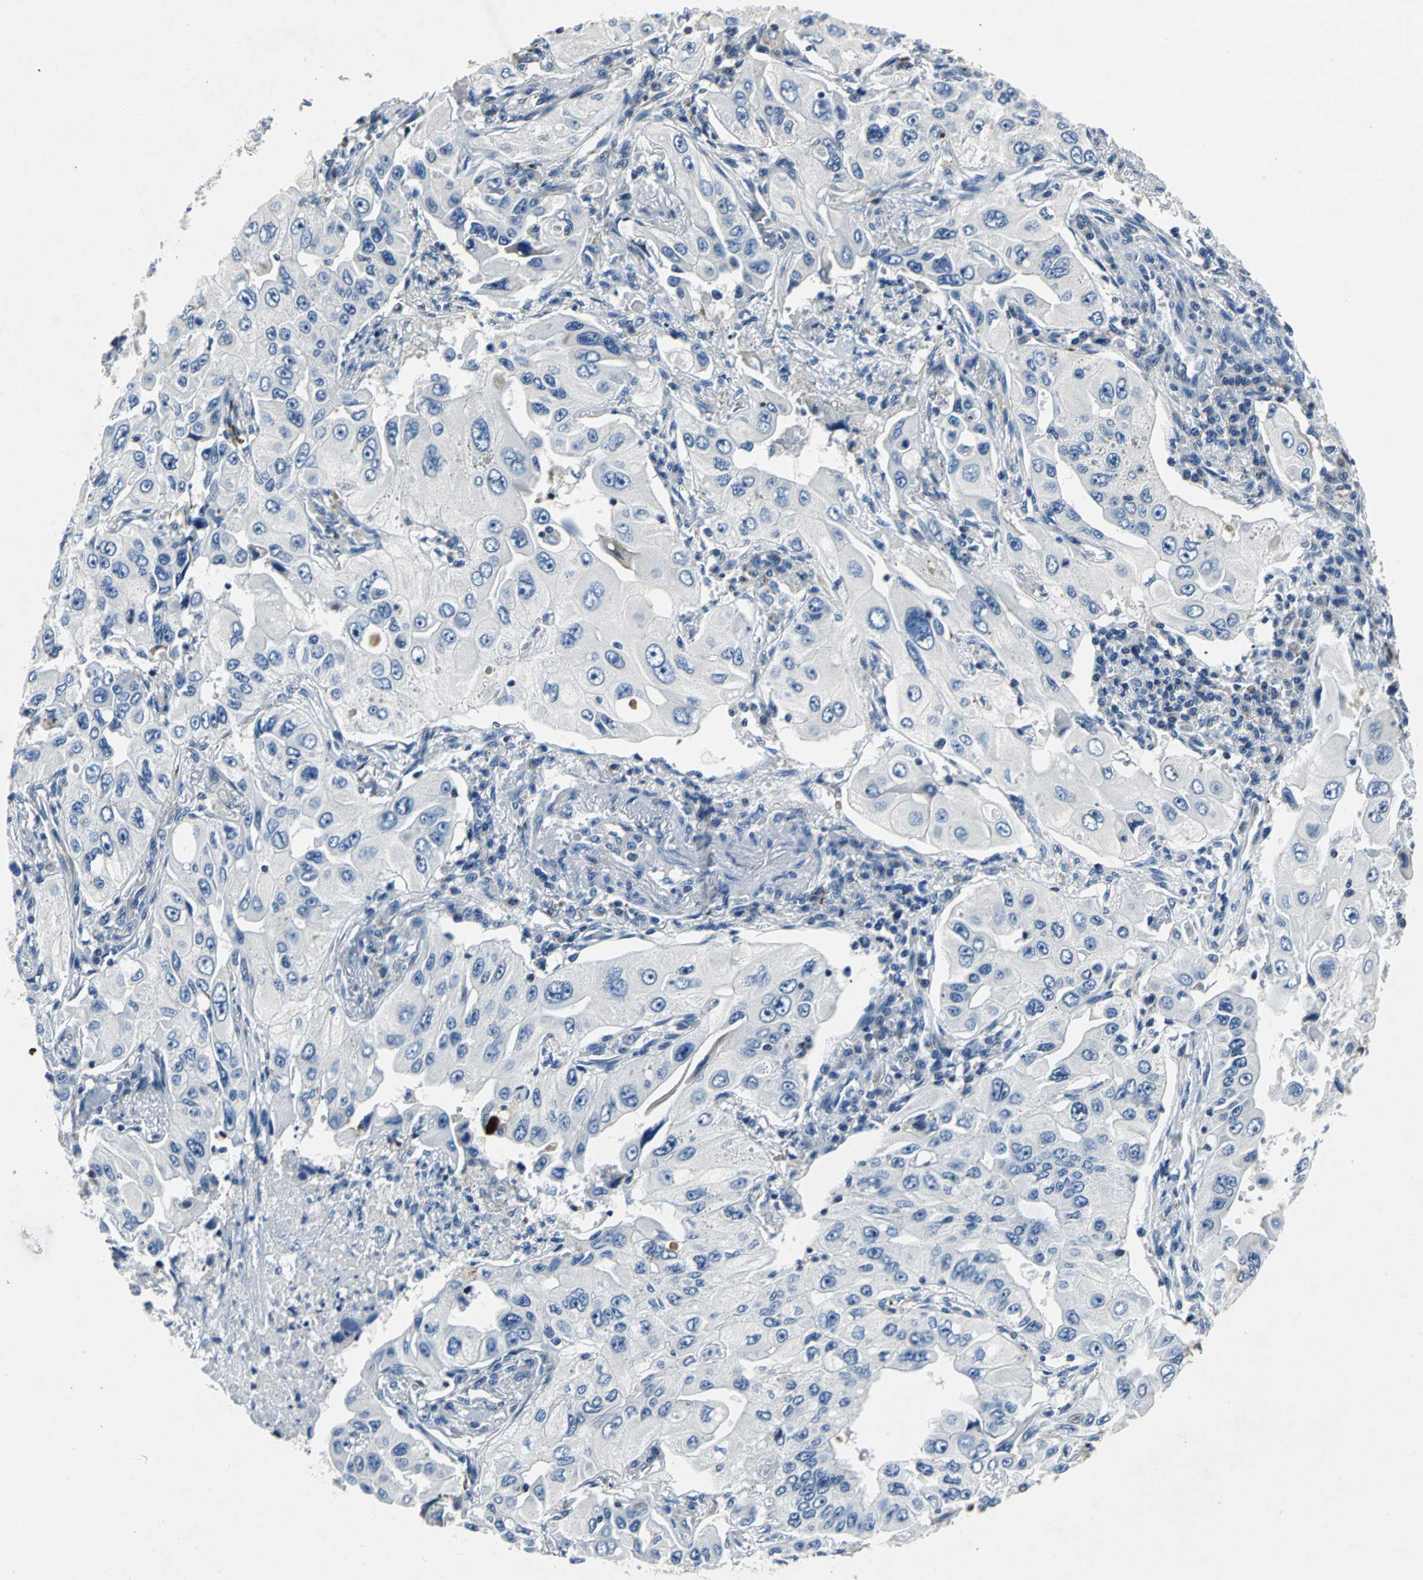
{"staining": {"intensity": "weak", "quantity": "25%-75%", "location": "cytoplasmic/membranous"}, "tissue": "lung cancer", "cell_type": "Tumor cells", "image_type": "cancer", "snomed": [{"axis": "morphology", "description": "Adenocarcinoma, NOS"}, {"axis": "topography", "description": "Lung"}], "caption": "About 25%-75% of tumor cells in lung cancer (adenocarcinoma) display weak cytoplasmic/membranous protein positivity as visualized by brown immunohistochemical staining.", "gene": "IFI6", "patient": {"sex": "male", "age": 84}}